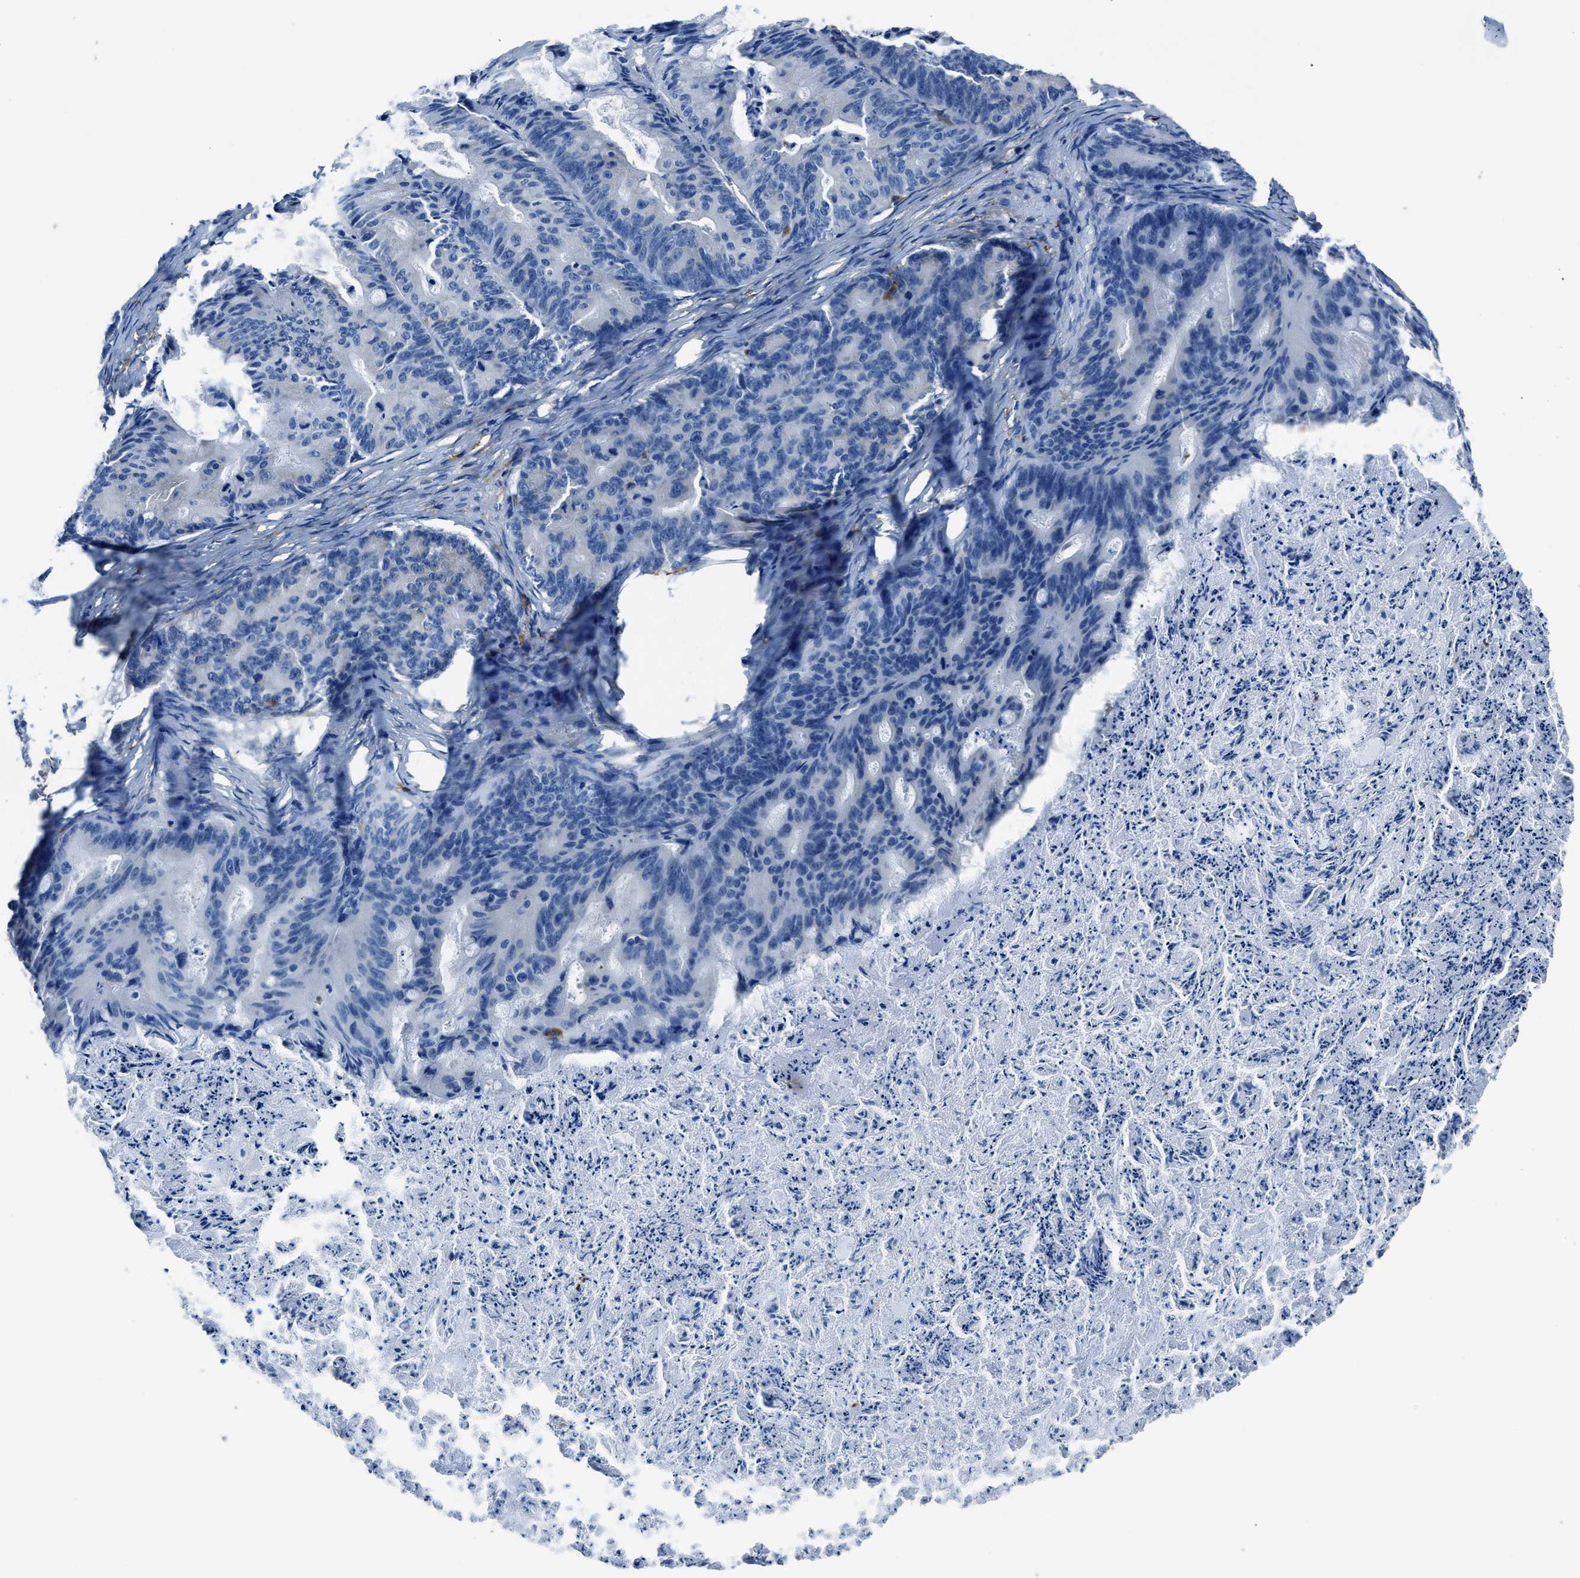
{"staining": {"intensity": "negative", "quantity": "none", "location": "none"}, "tissue": "ovarian cancer", "cell_type": "Tumor cells", "image_type": "cancer", "snomed": [{"axis": "morphology", "description": "Cystadenocarcinoma, mucinous, NOS"}, {"axis": "topography", "description": "Ovary"}], "caption": "Immunohistochemistry photomicrograph of neoplastic tissue: ovarian cancer (mucinous cystadenocarcinoma) stained with DAB (3,3'-diaminobenzidine) demonstrates no significant protein staining in tumor cells. (DAB (3,3'-diaminobenzidine) immunohistochemistry (IHC), high magnification).", "gene": "FTL", "patient": {"sex": "female", "age": 36}}